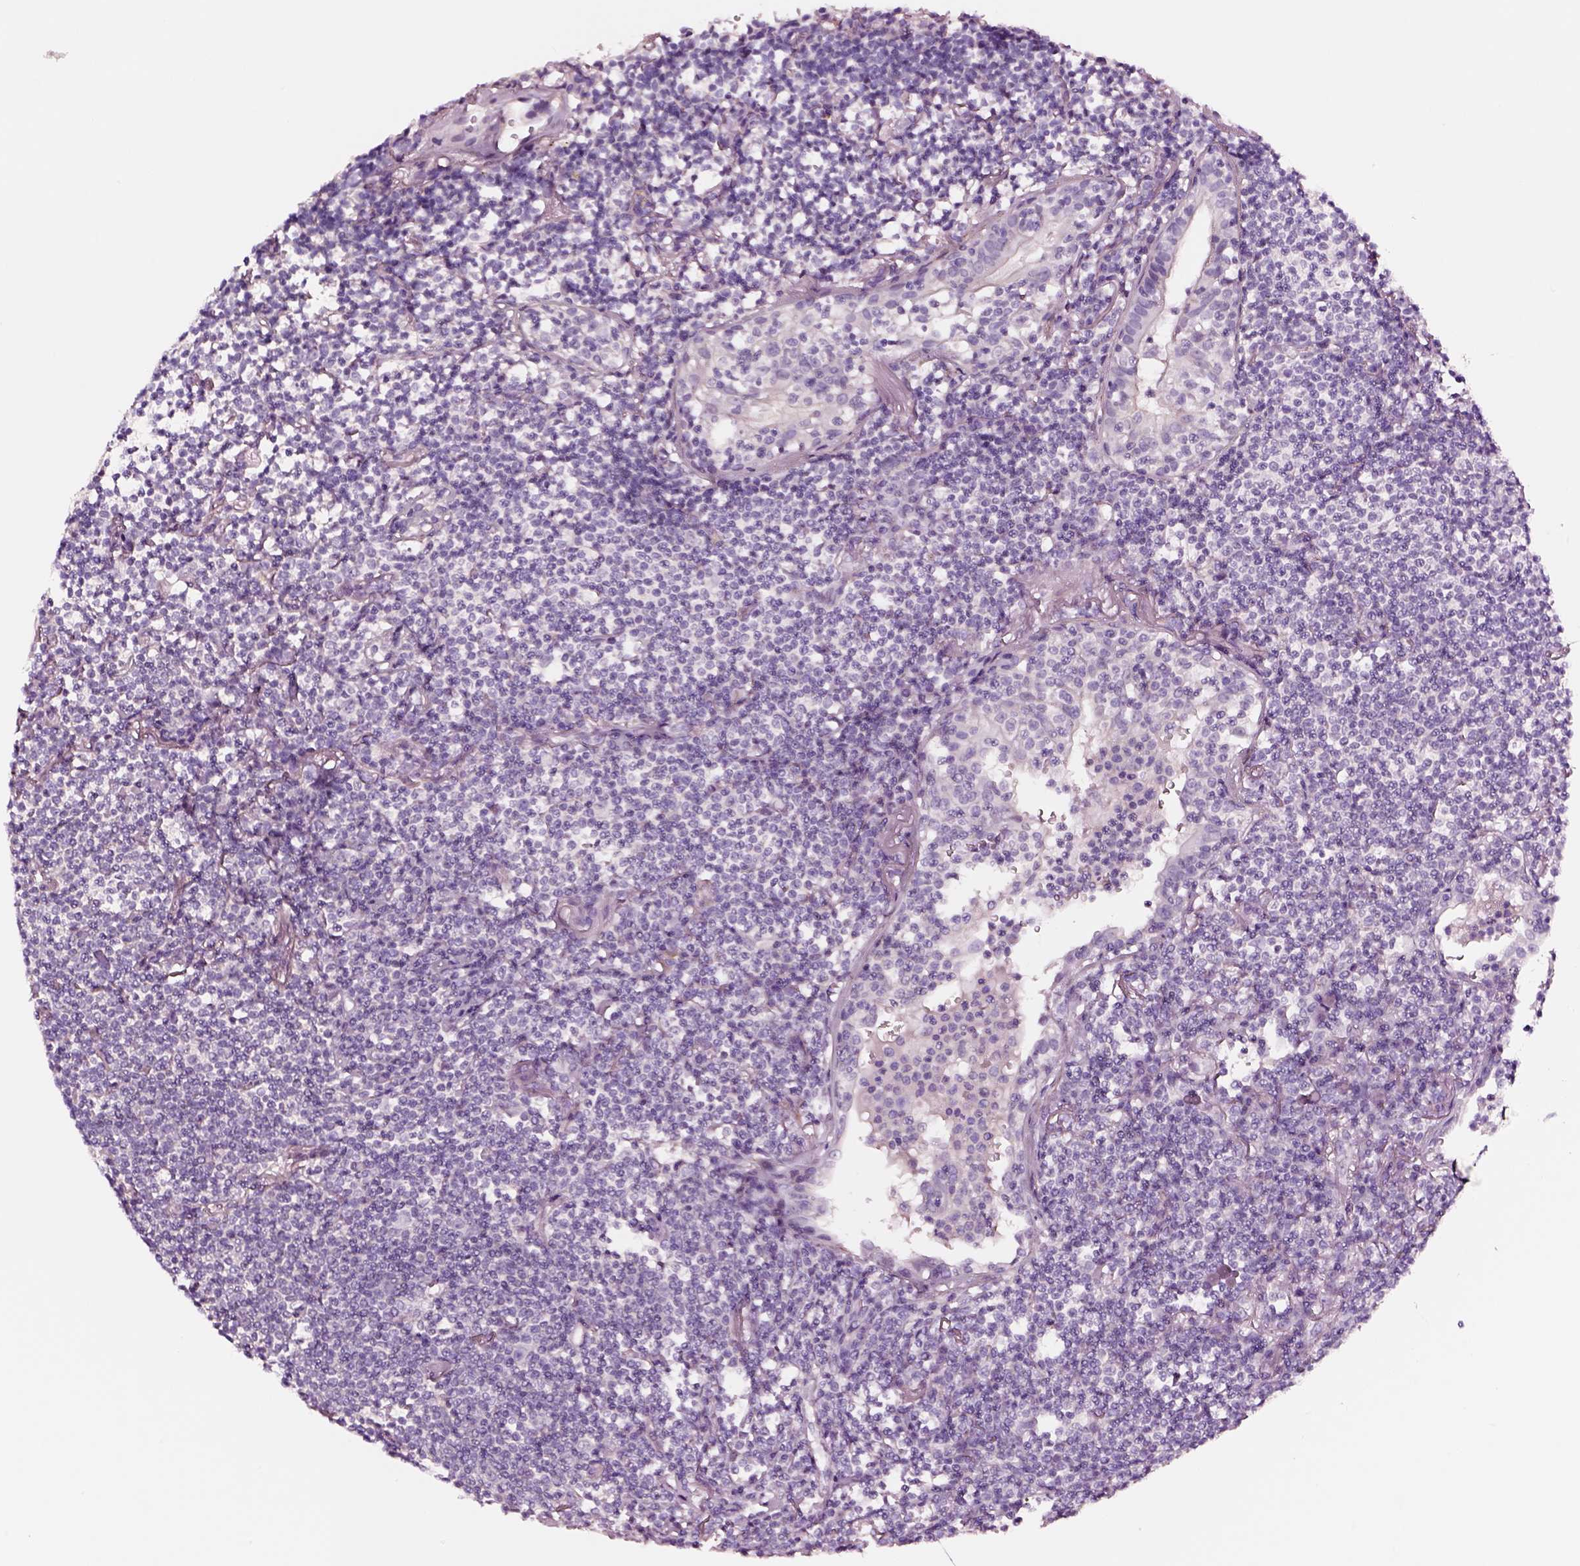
{"staining": {"intensity": "negative", "quantity": "none", "location": "none"}, "tissue": "lymphoma", "cell_type": "Tumor cells", "image_type": "cancer", "snomed": [{"axis": "morphology", "description": "Malignant lymphoma, non-Hodgkin's type, Low grade"}, {"axis": "topography", "description": "Lung"}], "caption": "DAB immunohistochemical staining of human lymphoma exhibits no significant expression in tumor cells. (DAB (3,3'-diaminobenzidine) immunohistochemistry visualized using brightfield microscopy, high magnification).", "gene": "SOX10", "patient": {"sex": "female", "age": 71}}